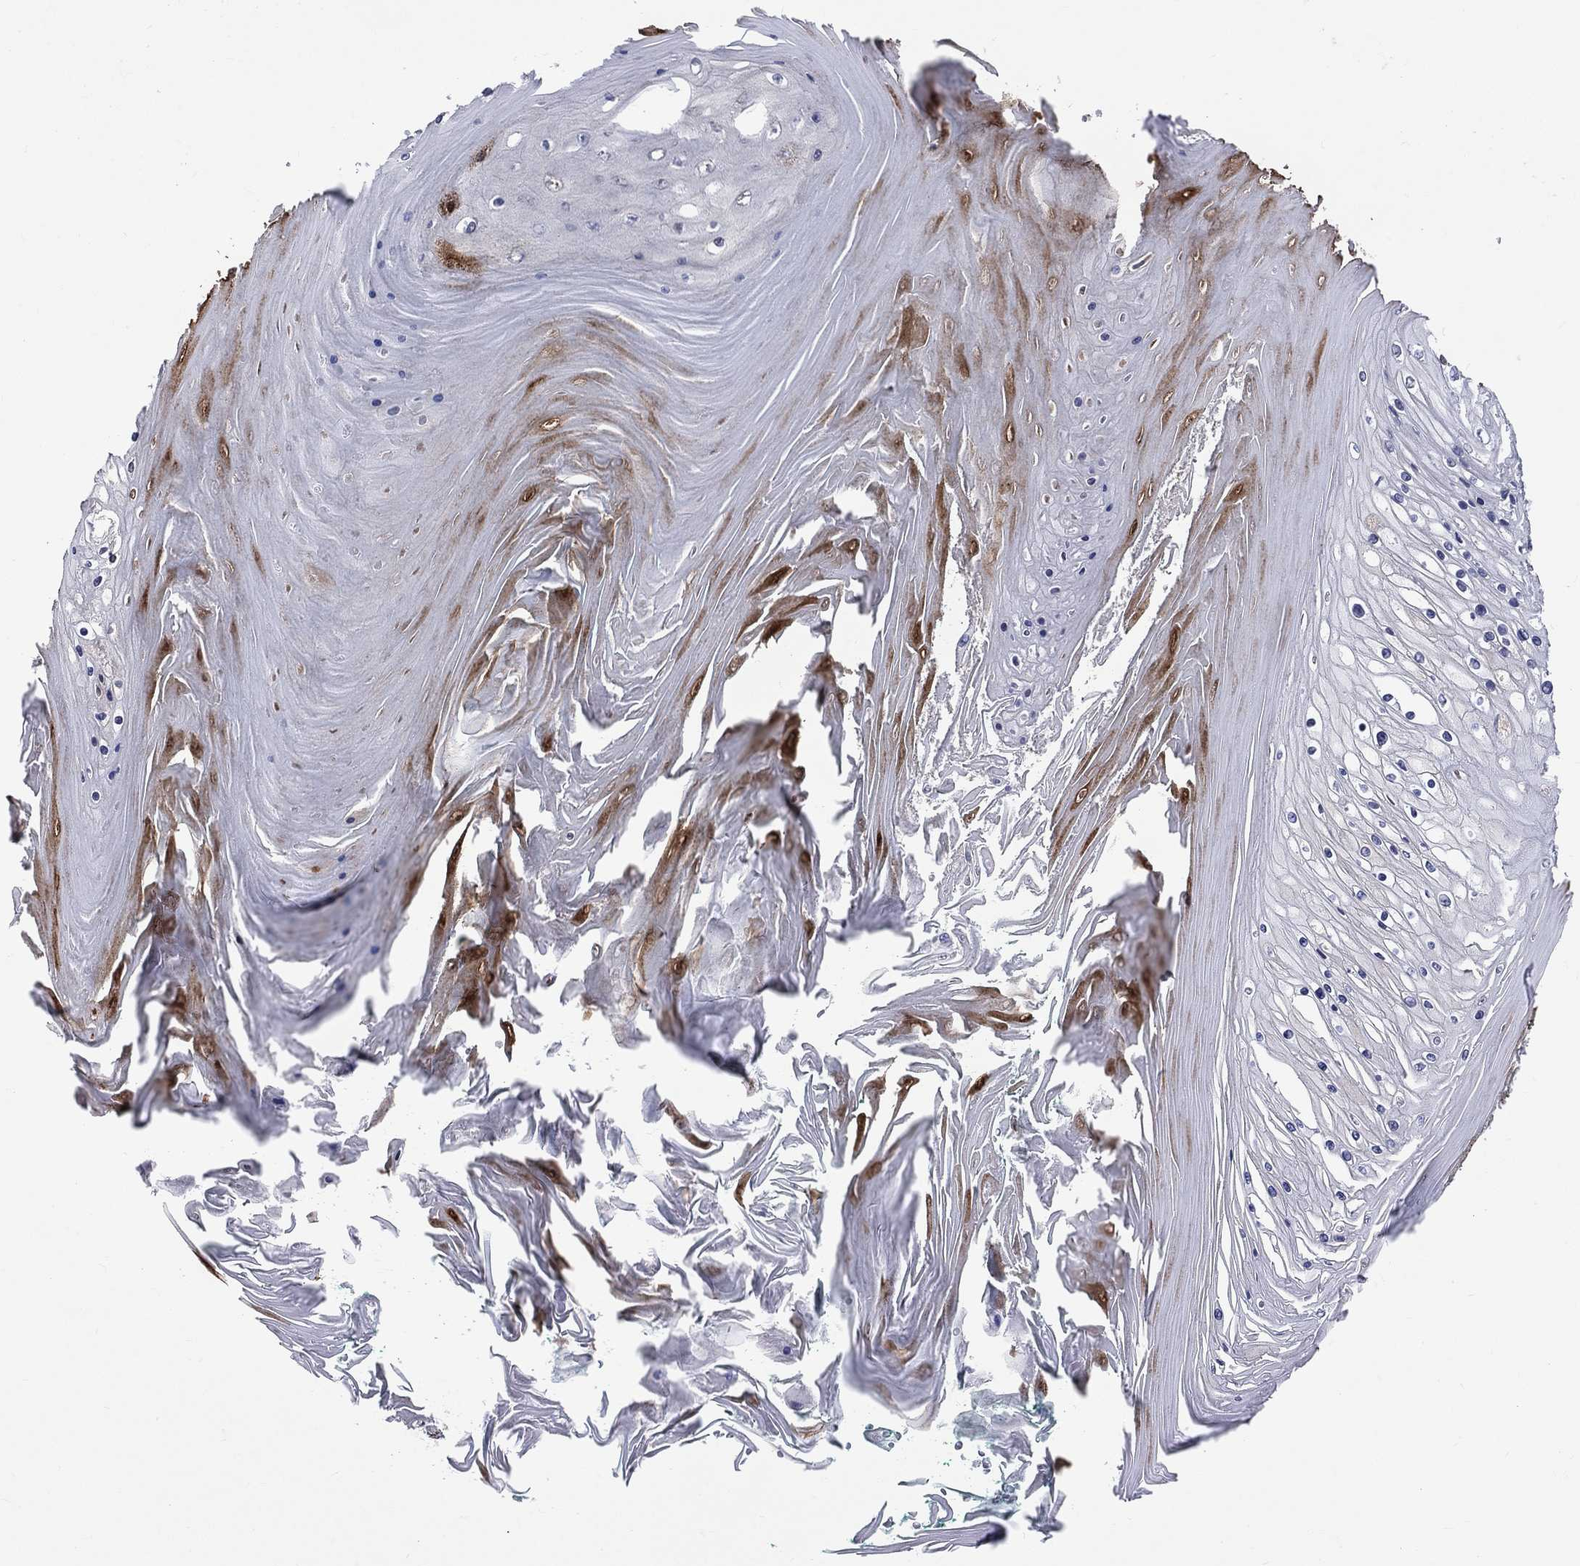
{"staining": {"intensity": "strong", "quantity": "<25%", "location": "cytoplasmic/membranous"}, "tissue": "skin cancer", "cell_type": "Tumor cells", "image_type": "cancer", "snomed": [{"axis": "morphology", "description": "Squamous cell carcinoma, NOS"}, {"axis": "topography", "description": "Skin"}], "caption": "Human skin squamous cell carcinoma stained with a brown dye shows strong cytoplasmic/membranous positive expression in about <25% of tumor cells.", "gene": "DLG4", "patient": {"sex": "male", "age": 62}}